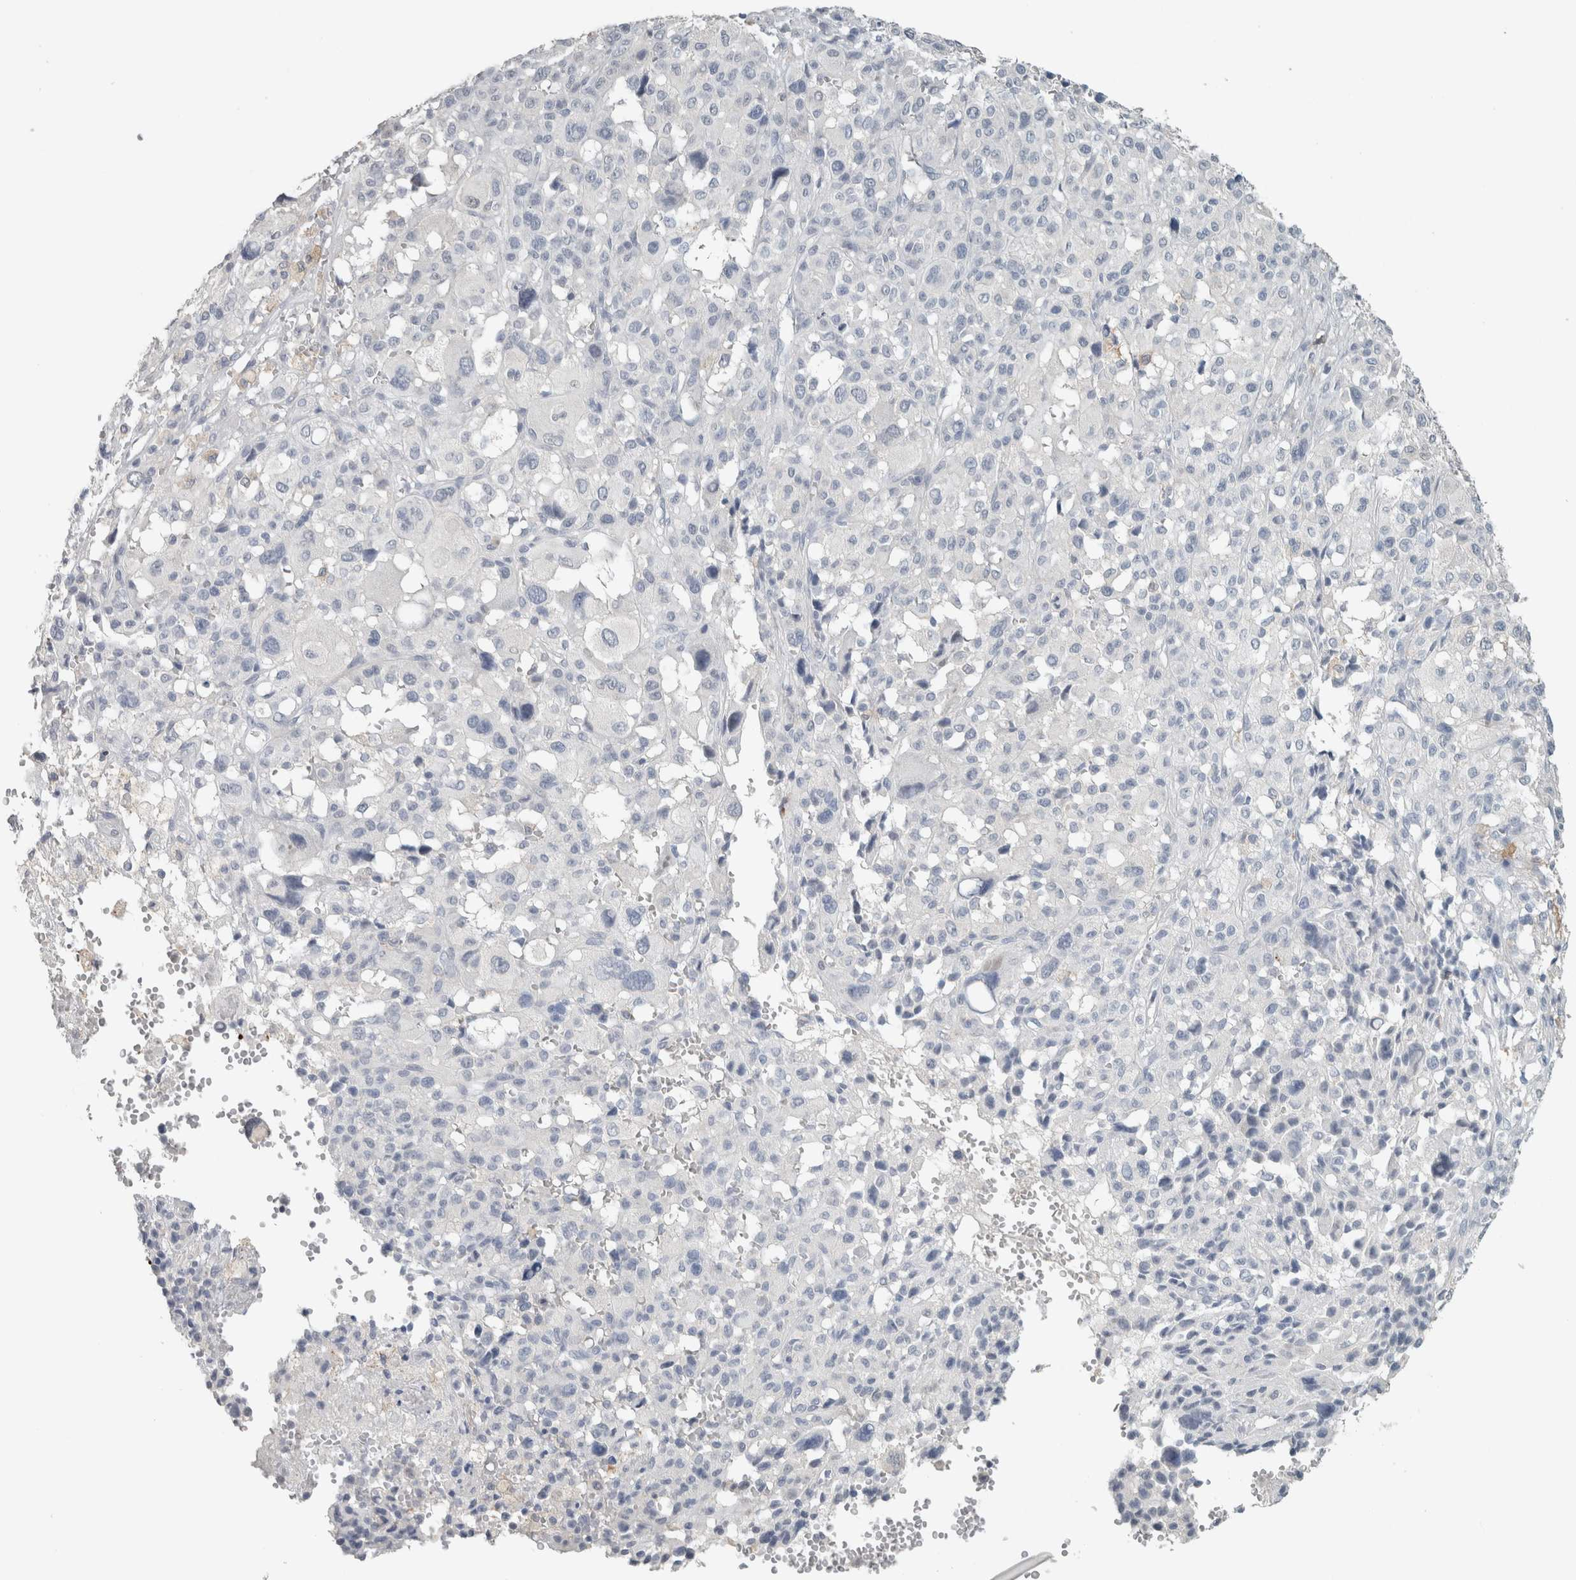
{"staining": {"intensity": "negative", "quantity": "none", "location": "none"}, "tissue": "melanoma", "cell_type": "Tumor cells", "image_type": "cancer", "snomed": [{"axis": "morphology", "description": "Malignant melanoma, Metastatic site"}, {"axis": "topography", "description": "Skin"}], "caption": "This micrograph is of melanoma stained with immunohistochemistry to label a protein in brown with the nuclei are counter-stained blue. There is no staining in tumor cells.", "gene": "SCIN", "patient": {"sex": "female", "age": 74}}